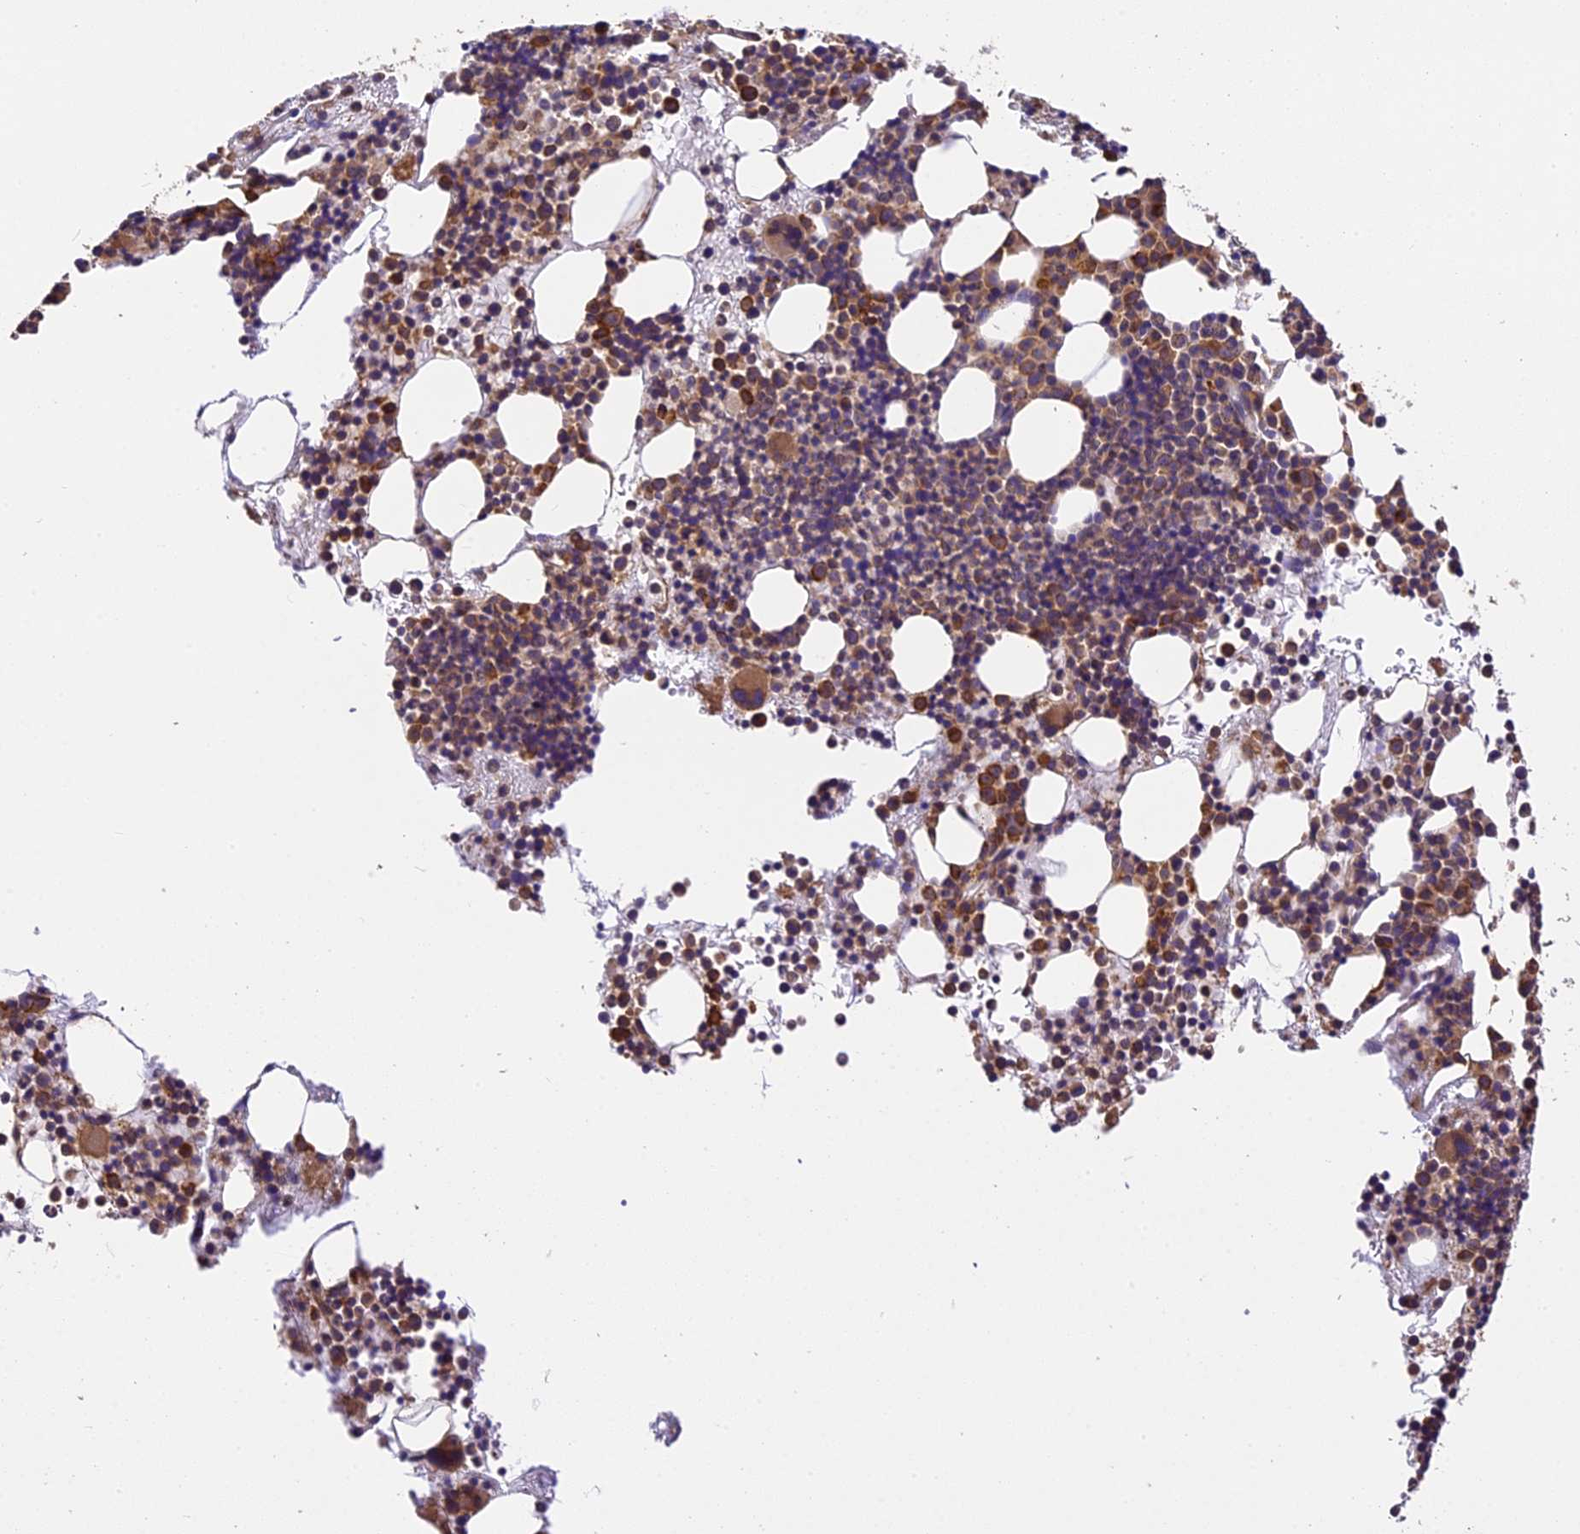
{"staining": {"intensity": "moderate", "quantity": ">75%", "location": "cytoplasmic/membranous"}, "tissue": "bone marrow", "cell_type": "Hematopoietic cells", "image_type": "normal", "snomed": [{"axis": "morphology", "description": "Normal tissue, NOS"}, {"axis": "topography", "description": "Bone marrow"}], "caption": "Protein analysis of unremarkable bone marrow shows moderate cytoplasmic/membranous positivity in about >75% of hematopoietic cells.", "gene": "BRAP", "patient": {"sex": "male", "age": 51}}